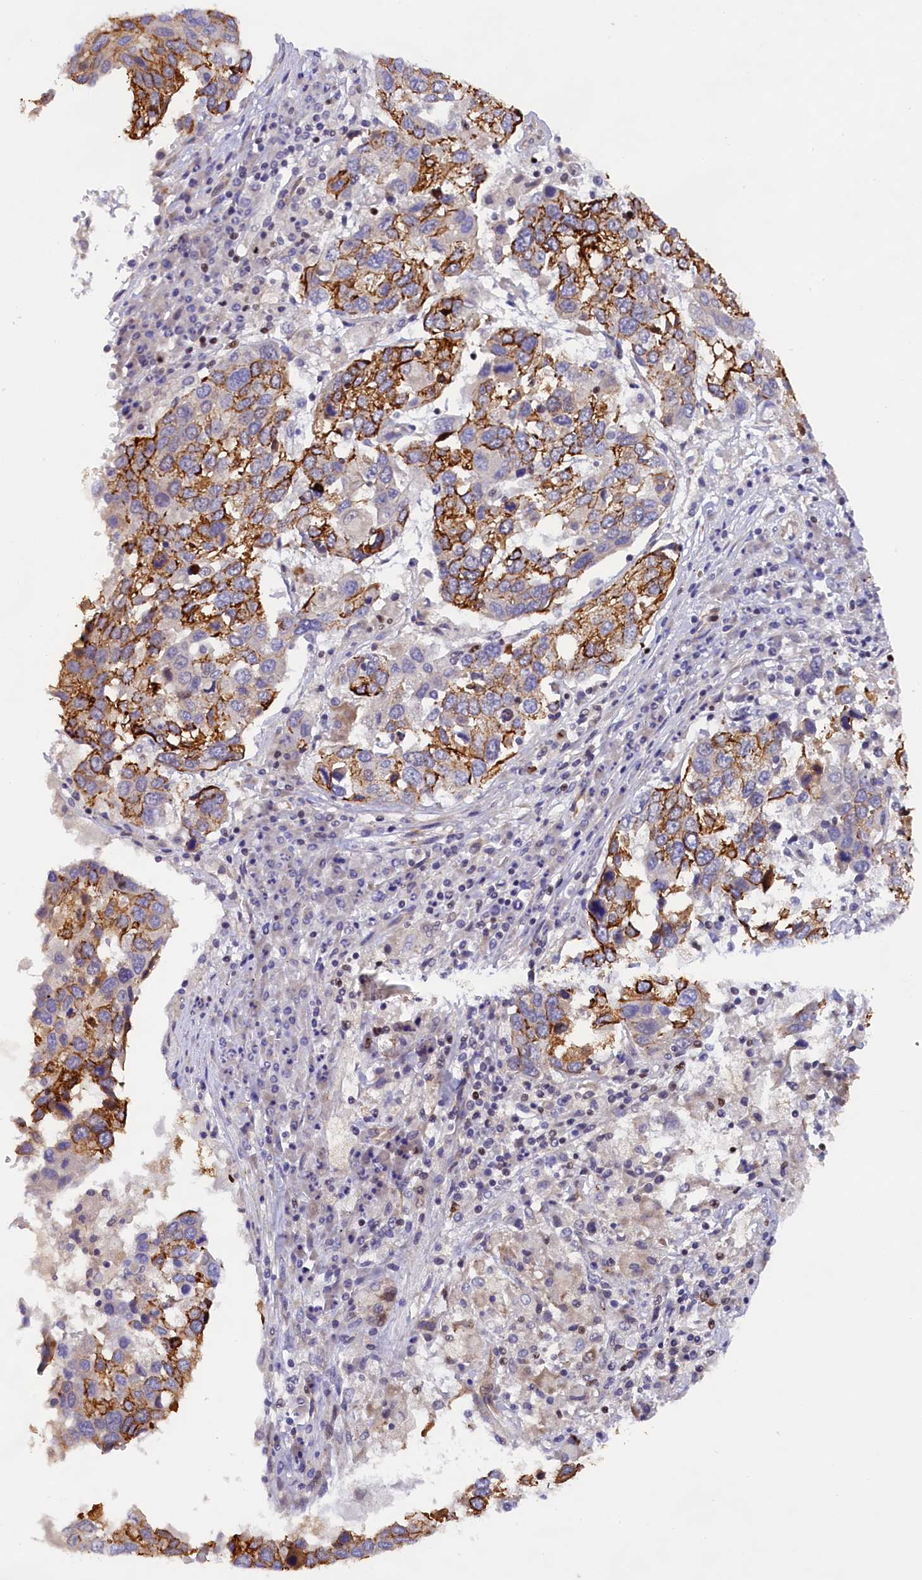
{"staining": {"intensity": "strong", "quantity": "<25%", "location": "cytoplasmic/membranous"}, "tissue": "lung cancer", "cell_type": "Tumor cells", "image_type": "cancer", "snomed": [{"axis": "morphology", "description": "Squamous cell carcinoma, NOS"}, {"axis": "topography", "description": "Lung"}], "caption": "Lung cancer (squamous cell carcinoma) stained for a protein (brown) displays strong cytoplasmic/membranous positive expression in about <25% of tumor cells.", "gene": "SP4", "patient": {"sex": "male", "age": 65}}